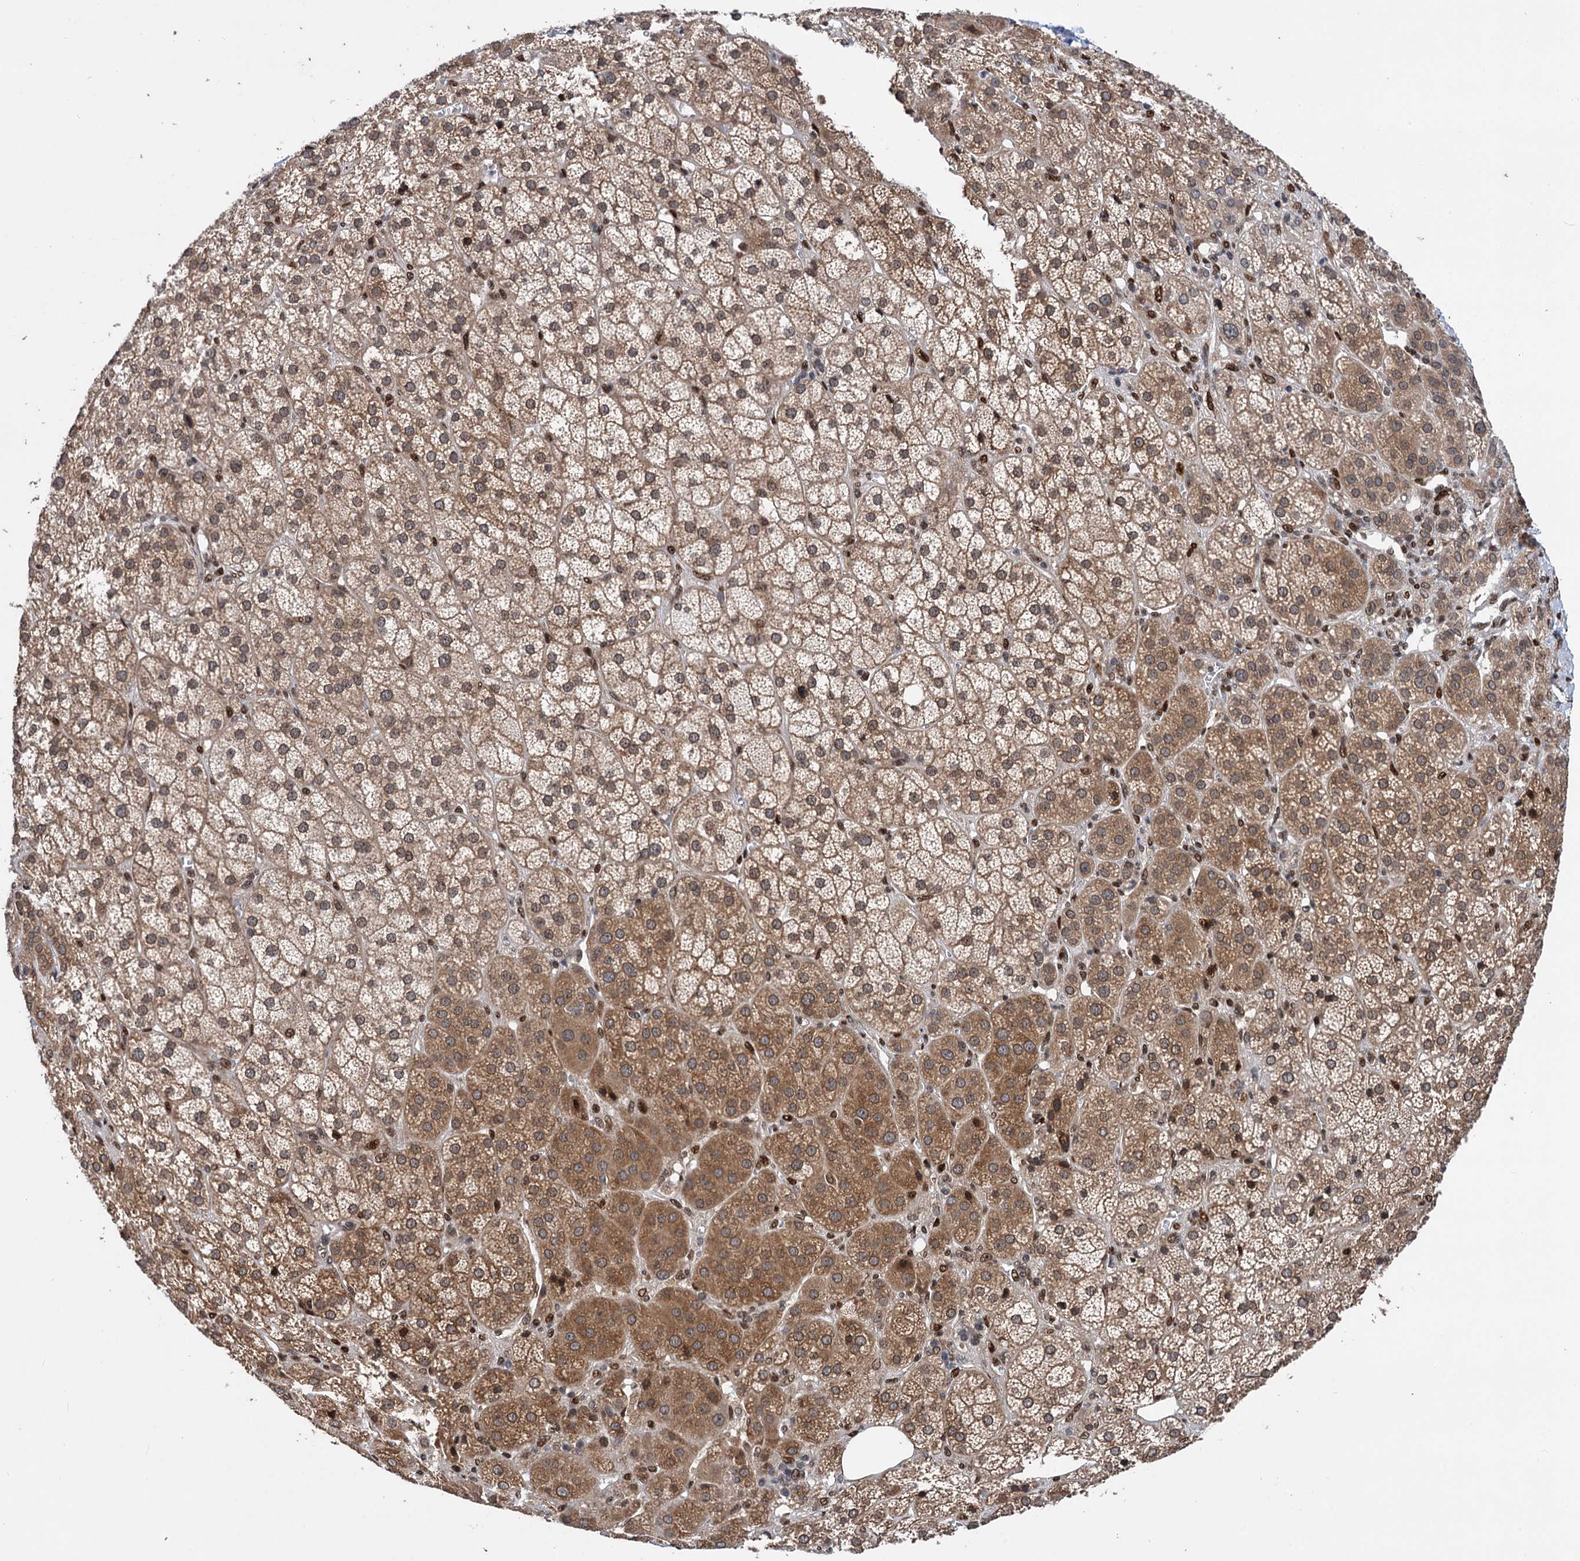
{"staining": {"intensity": "moderate", "quantity": ">75%", "location": "cytoplasmic/membranous"}, "tissue": "adrenal gland", "cell_type": "Glandular cells", "image_type": "normal", "snomed": [{"axis": "morphology", "description": "Normal tissue, NOS"}, {"axis": "topography", "description": "Adrenal gland"}], "caption": "Human adrenal gland stained with a brown dye displays moderate cytoplasmic/membranous positive expression in about >75% of glandular cells.", "gene": "MESD", "patient": {"sex": "female", "age": 57}}